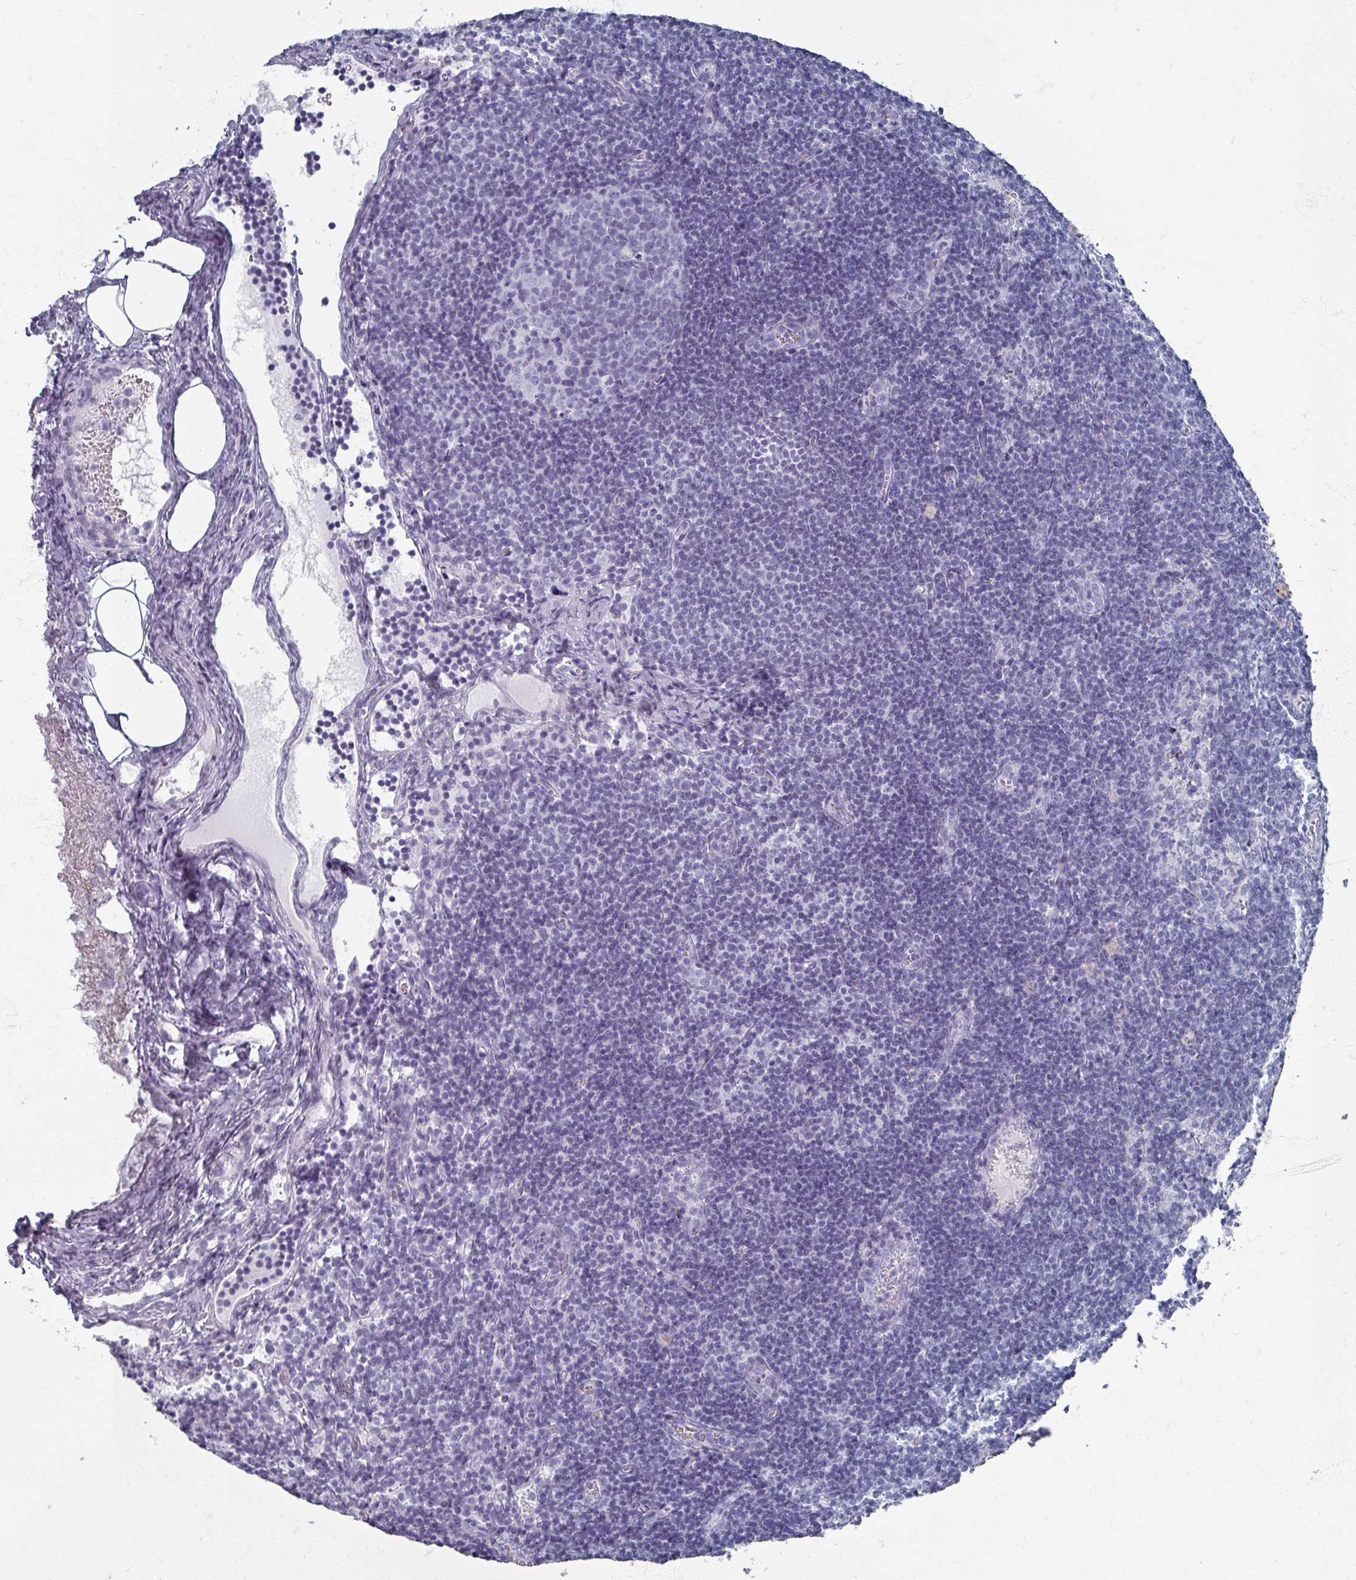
{"staining": {"intensity": "negative", "quantity": "none", "location": "none"}, "tissue": "lymph node", "cell_type": "Germinal center cells", "image_type": "normal", "snomed": [{"axis": "morphology", "description": "Normal tissue, NOS"}, {"axis": "topography", "description": "Lymph node"}], "caption": "Human lymph node stained for a protein using immunohistochemistry demonstrates no expression in germinal center cells.", "gene": "OMG", "patient": {"sex": "female", "age": 37}}